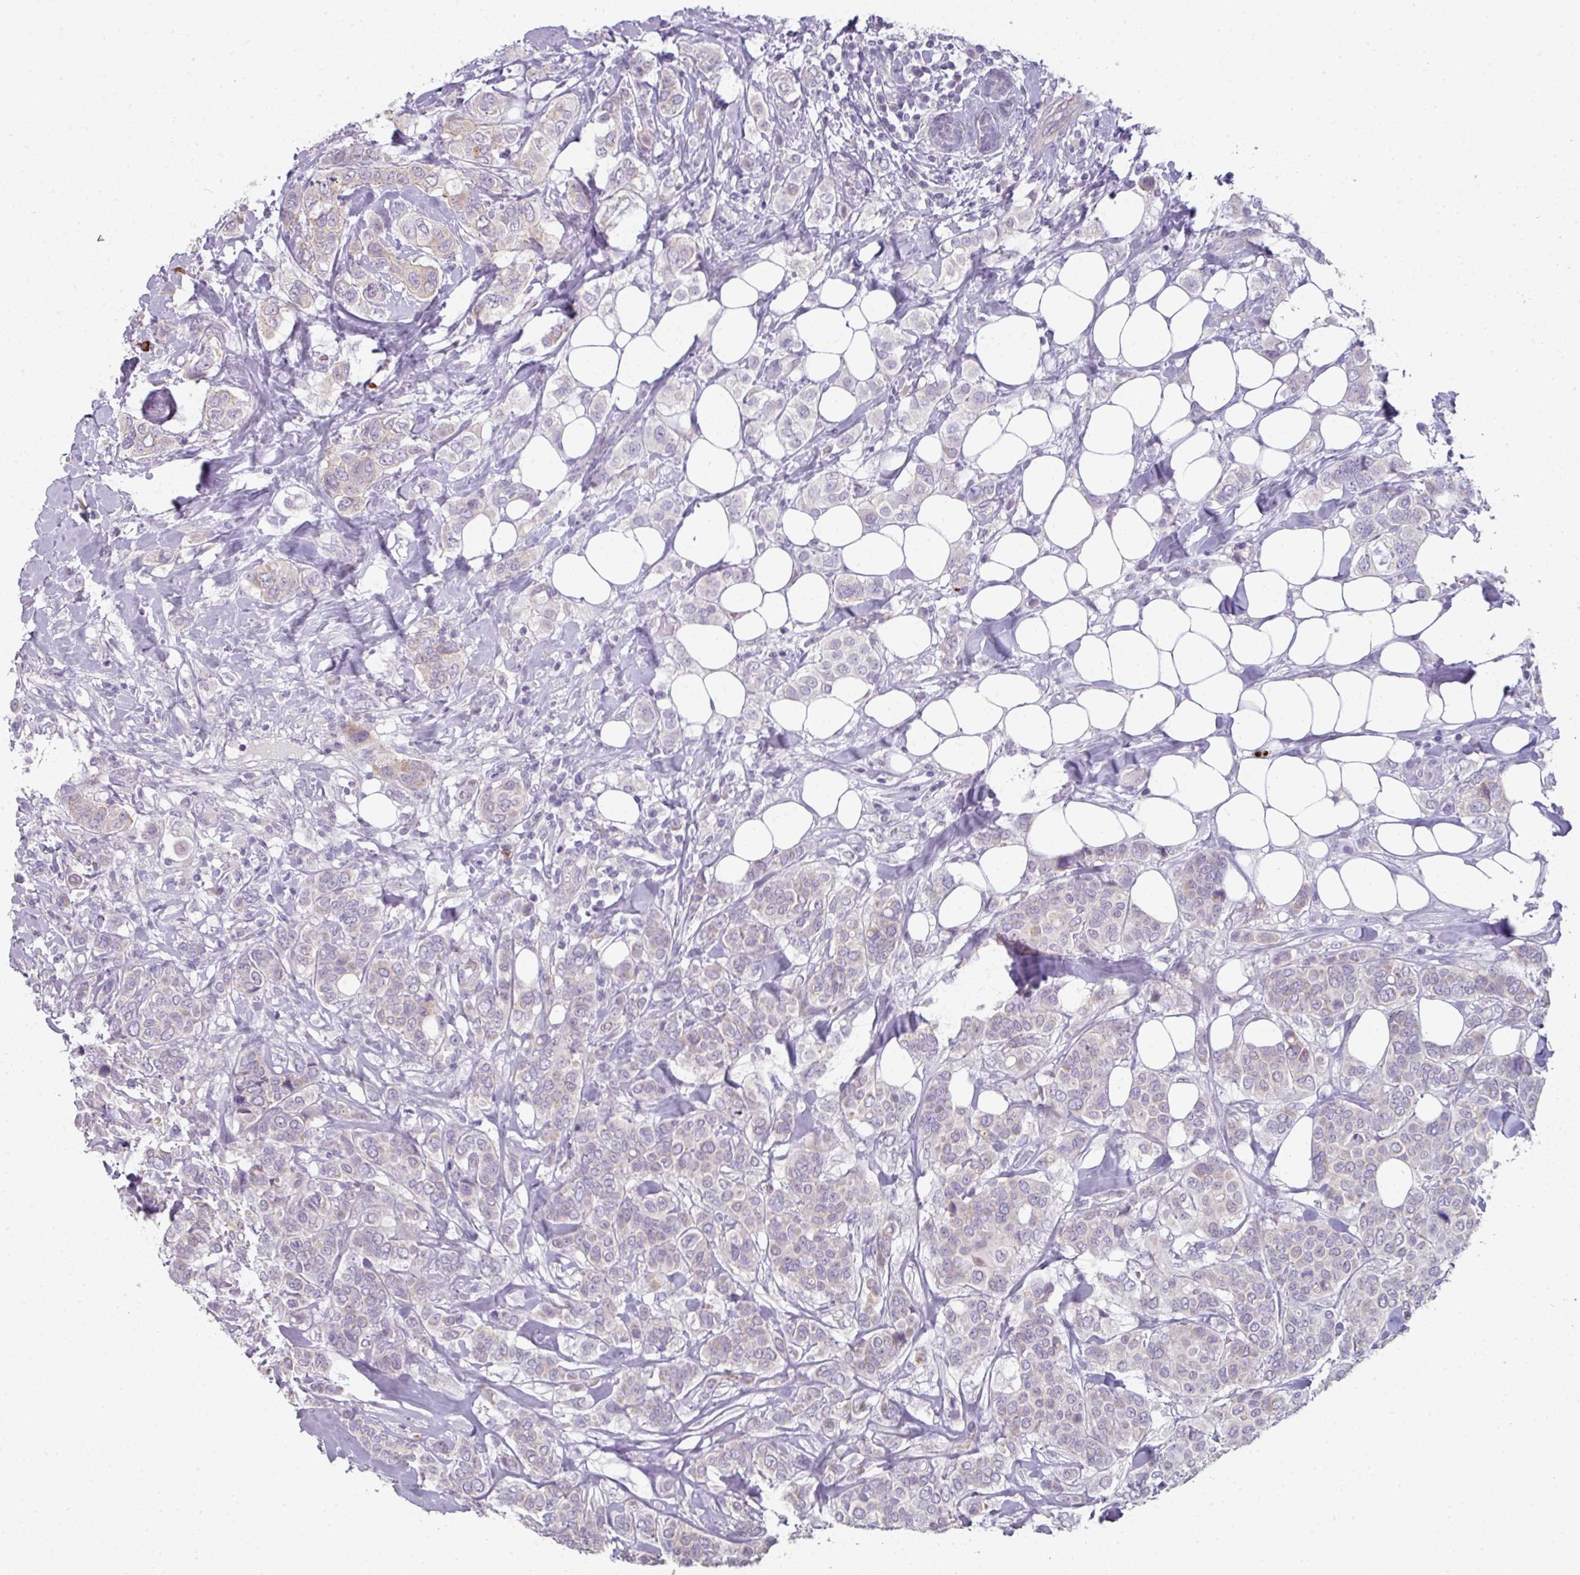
{"staining": {"intensity": "weak", "quantity": "<25%", "location": "cytoplasmic/membranous"}, "tissue": "breast cancer", "cell_type": "Tumor cells", "image_type": "cancer", "snomed": [{"axis": "morphology", "description": "Lobular carcinoma"}, {"axis": "topography", "description": "Breast"}], "caption": "There is no significant staining in tumor cells of breast cancer (lobular carcinoma).", "gene": "FHAD1", "patient": {"sex": "female", "age": 51}}